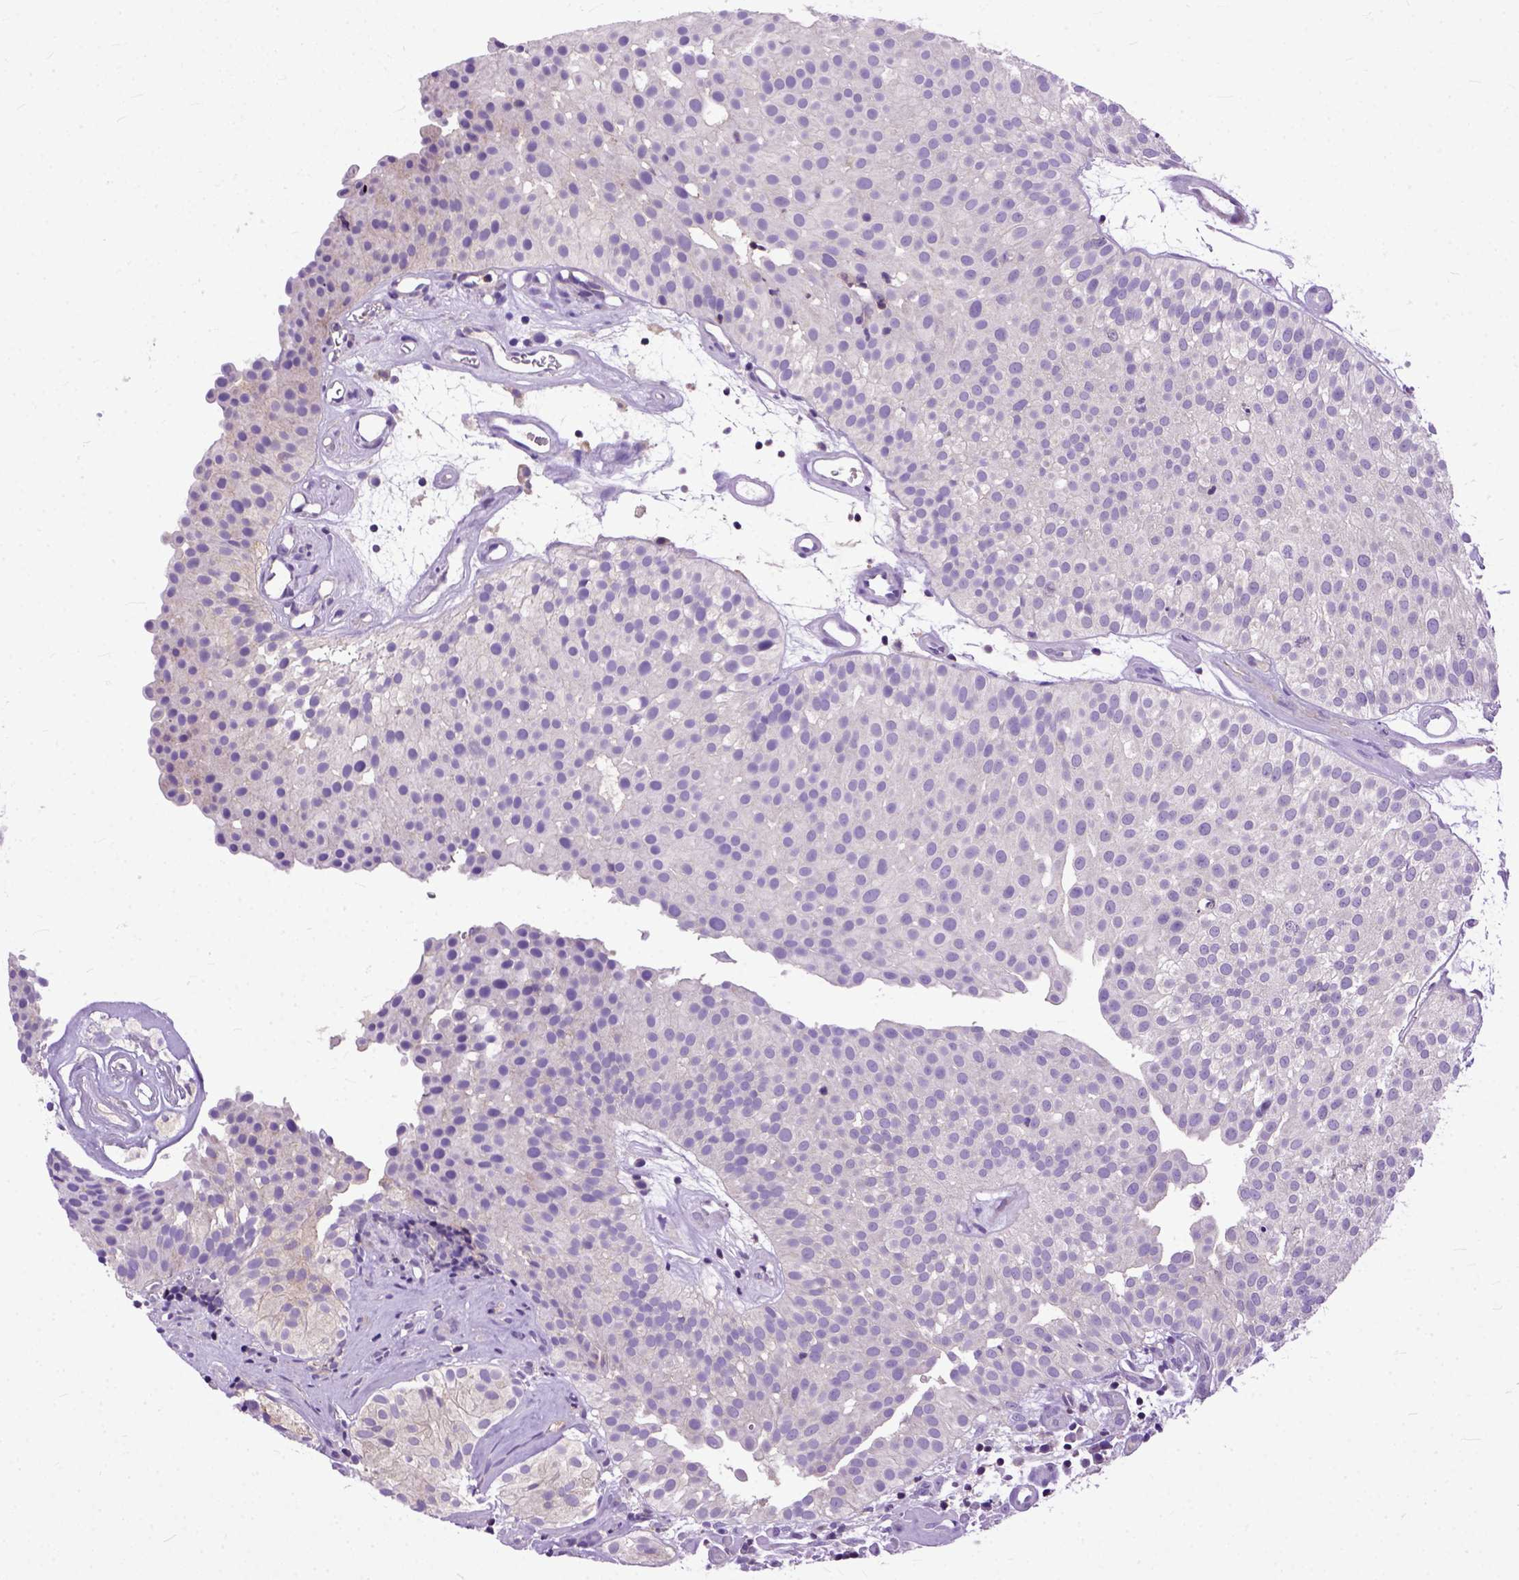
{"staining": {"intensity": "weak", "quantity": "<25%", "location": "cytoplasmic/membranous"}, "tissue": "urothelial cancer", "cell_type": "Tumor cells", "image_type": "cancer", "snomed": [{"axis": "morphology", "description": "Urothelial carcinoma, Low grade"}, {"axis": "topography", "description": "Urinary bladder"}], "caption": "A photomicrograph of human urothelial cancer is negative for staining in tumor cells.", "gene": "NAMPT", "patient": {"sex": "female", "age": 87}}